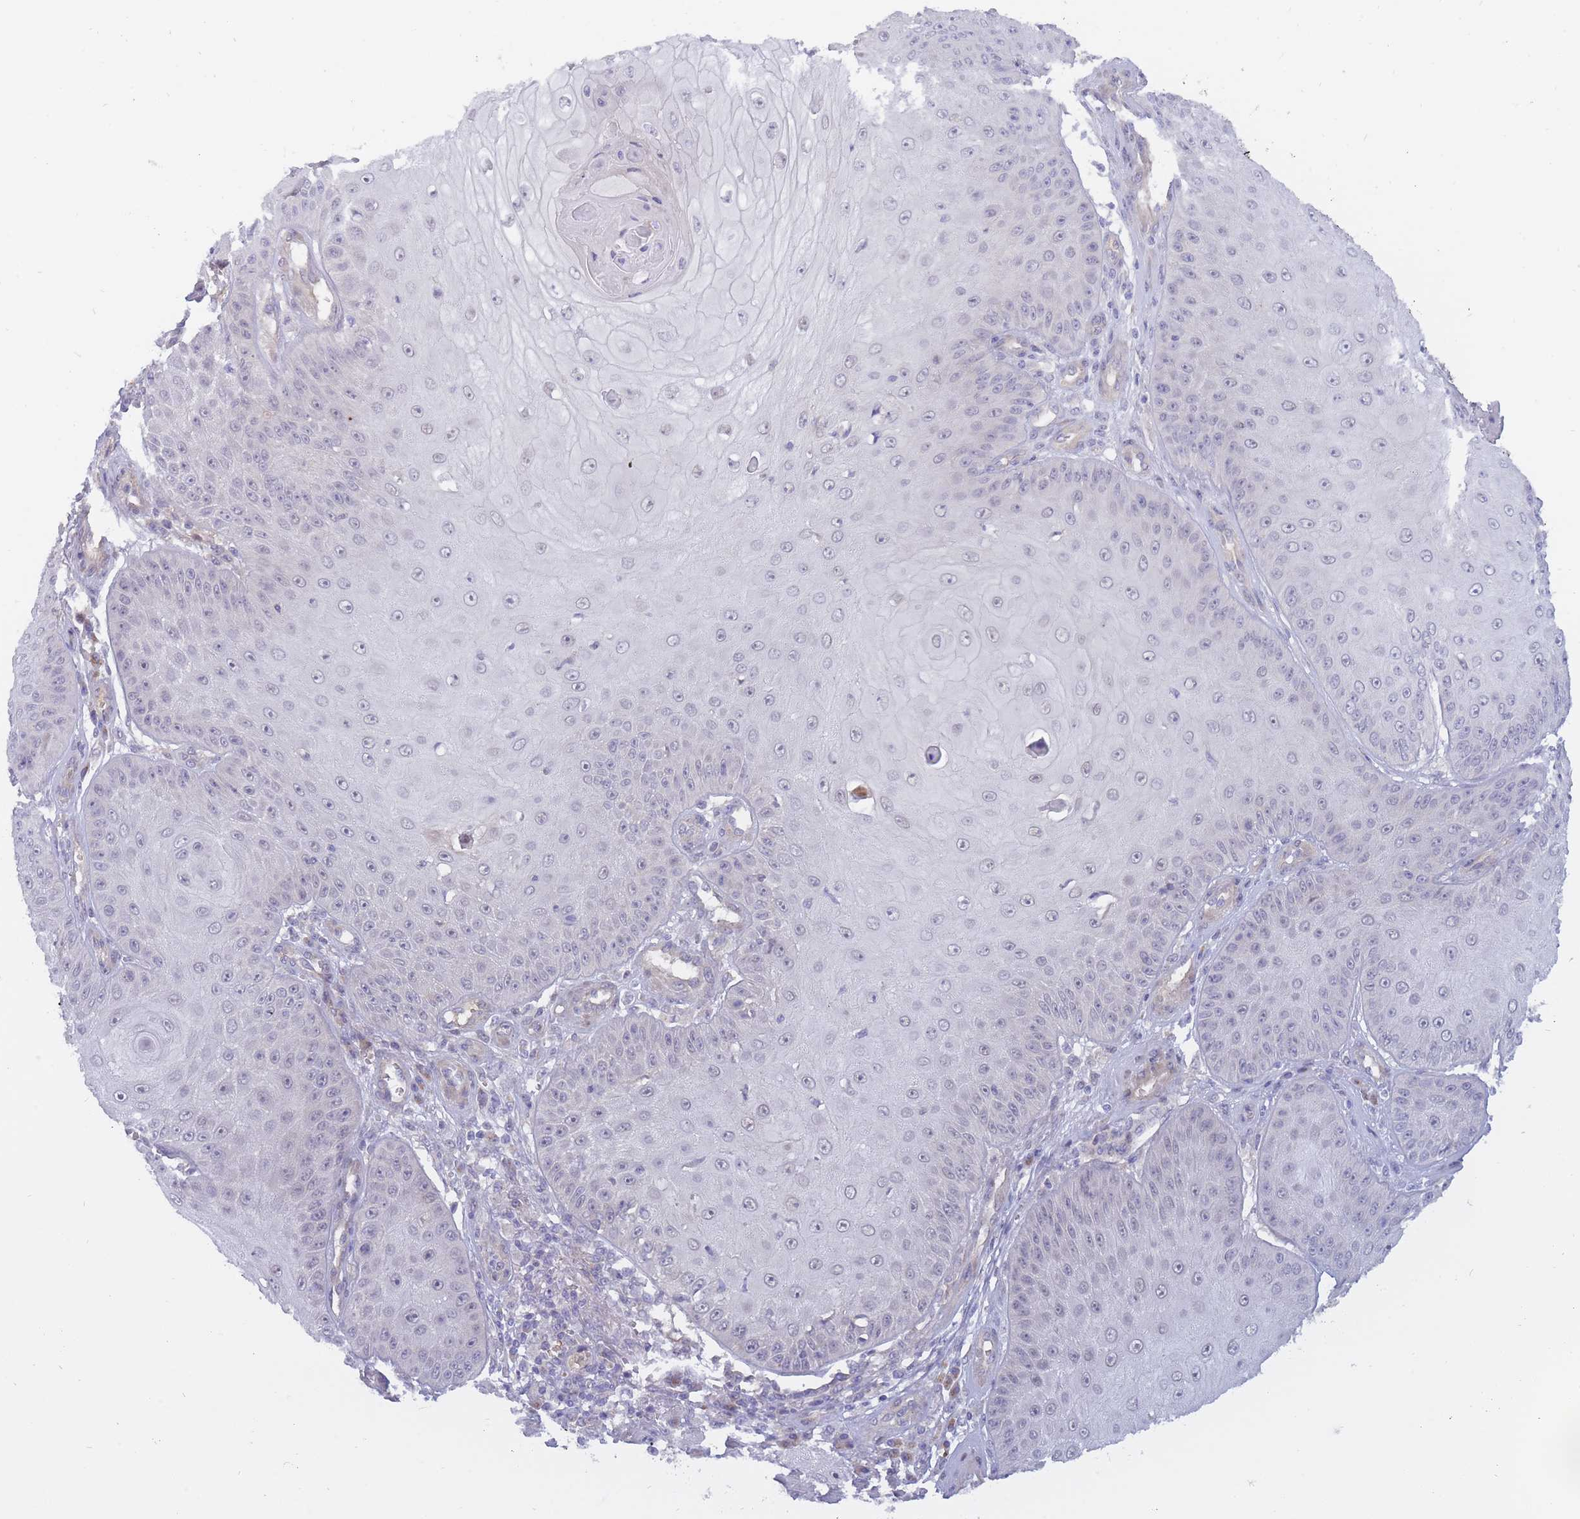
{"staining": {"intensity": "negative", "quantity": "none", "location": "none"}, "tissue": "skin cancer", "cell_type": "Tumor cells", "image_type": "cancer", "snomed": [{"axis": "morphology", "description": "Squamous cell carcinoma, NOS"}, {"axis": "topography", "description": "Skin"}], "caption": "Immunohistochemical staining of human skin squamous cell carcinoma exhibits no significant positivity in tumor cells. (Brightfield microscopy of DAB IHC at high magnification).", "gene": "APOL4", "patient": {"sex": "male", "age": 70}}